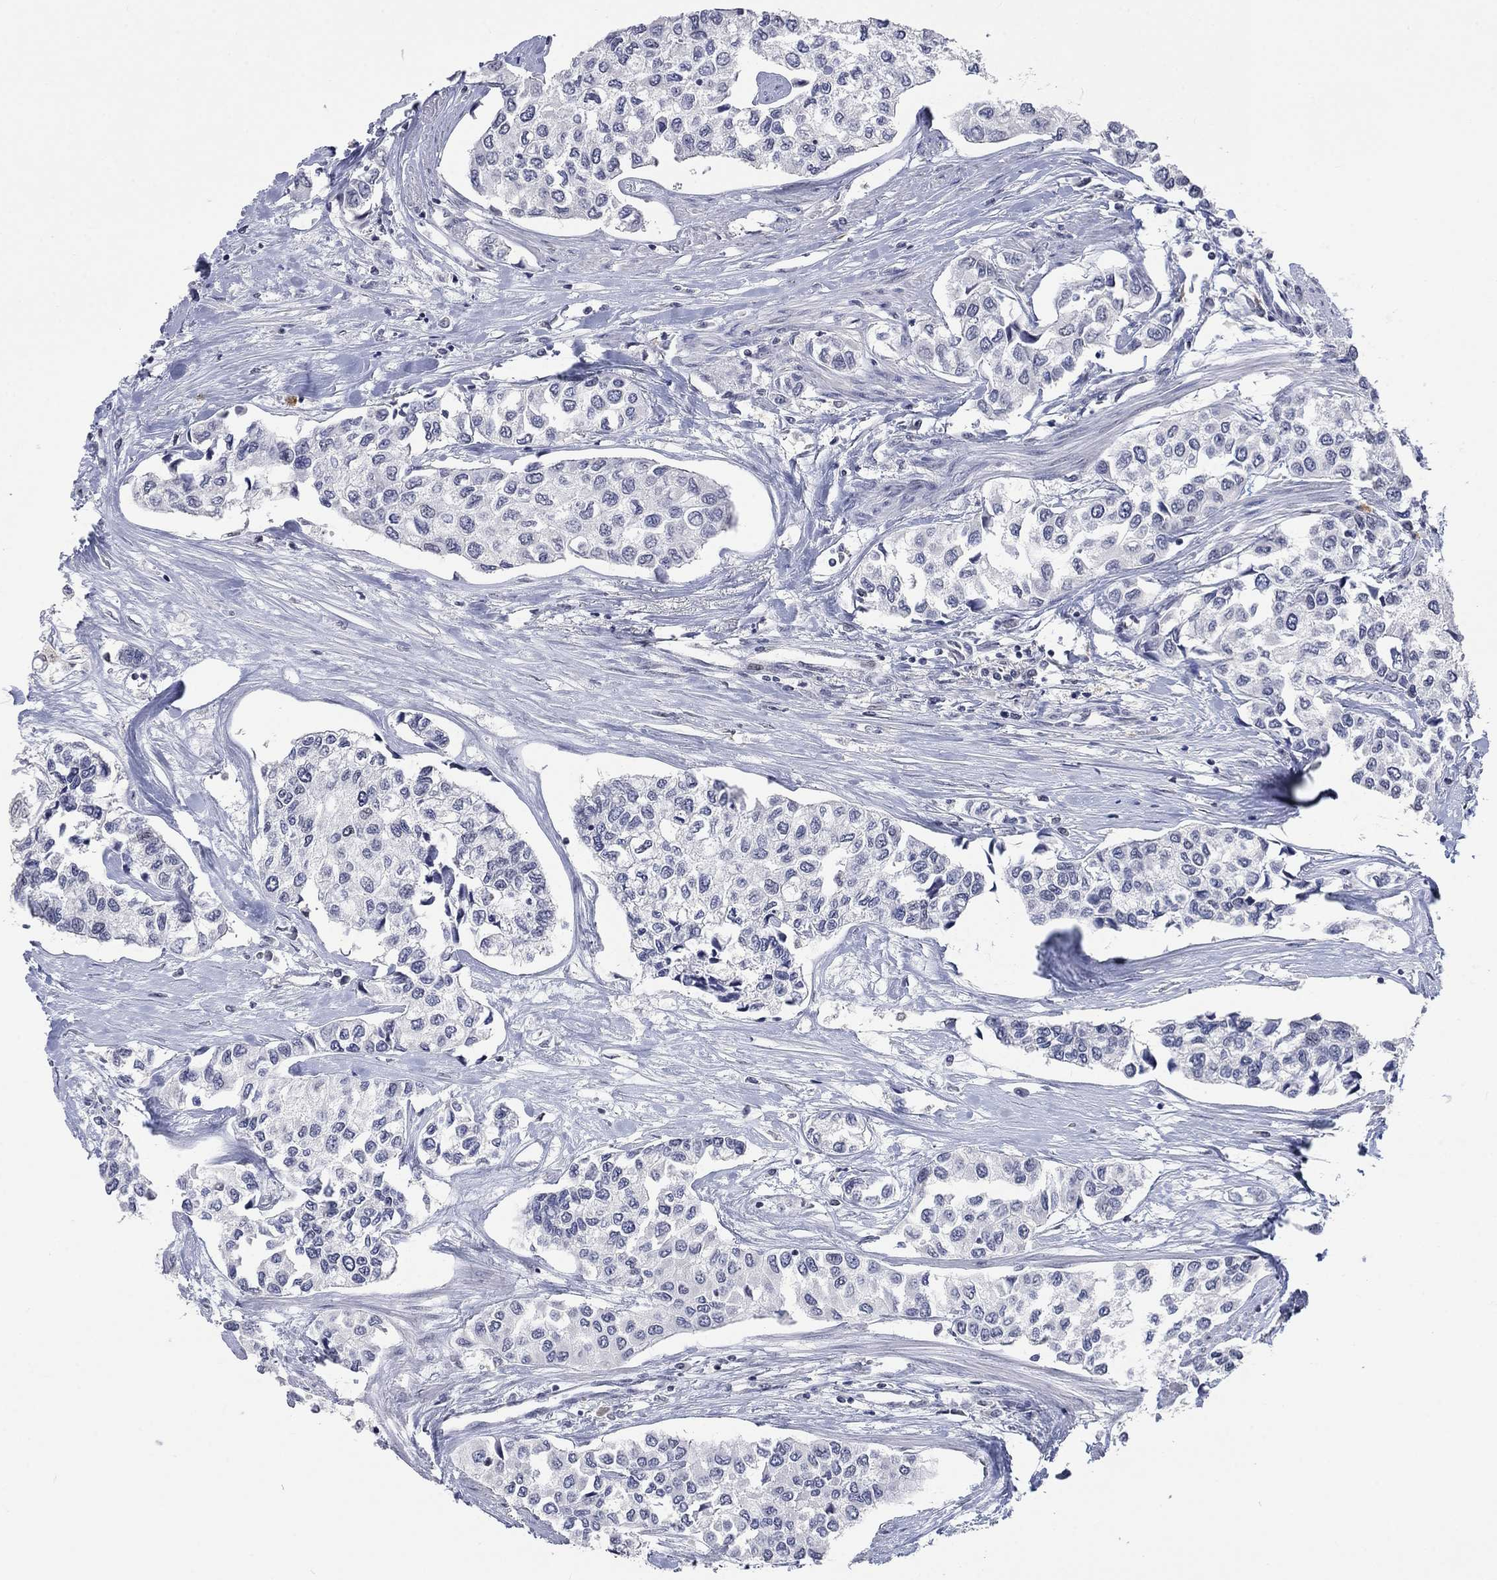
{"staining": {"intensity": "negative", "quantity": "none", "location": "none"}, "tissue": "urothelial cancer", "cell_type": "Tumor cells", "image_type": "cancer", "snomed": [{"axis": "morphology", "description": "Urothelial carcinoma, High grade"}, {"axis": "topography", "description": "Urinary bladder"}], "caption": "Histopathology image shows no significant protein positivity in tumor cells of urothelial carcinoma (high-grade).", "gene": "HCFC1", "patient": {"sex": "male", "age": 73}}